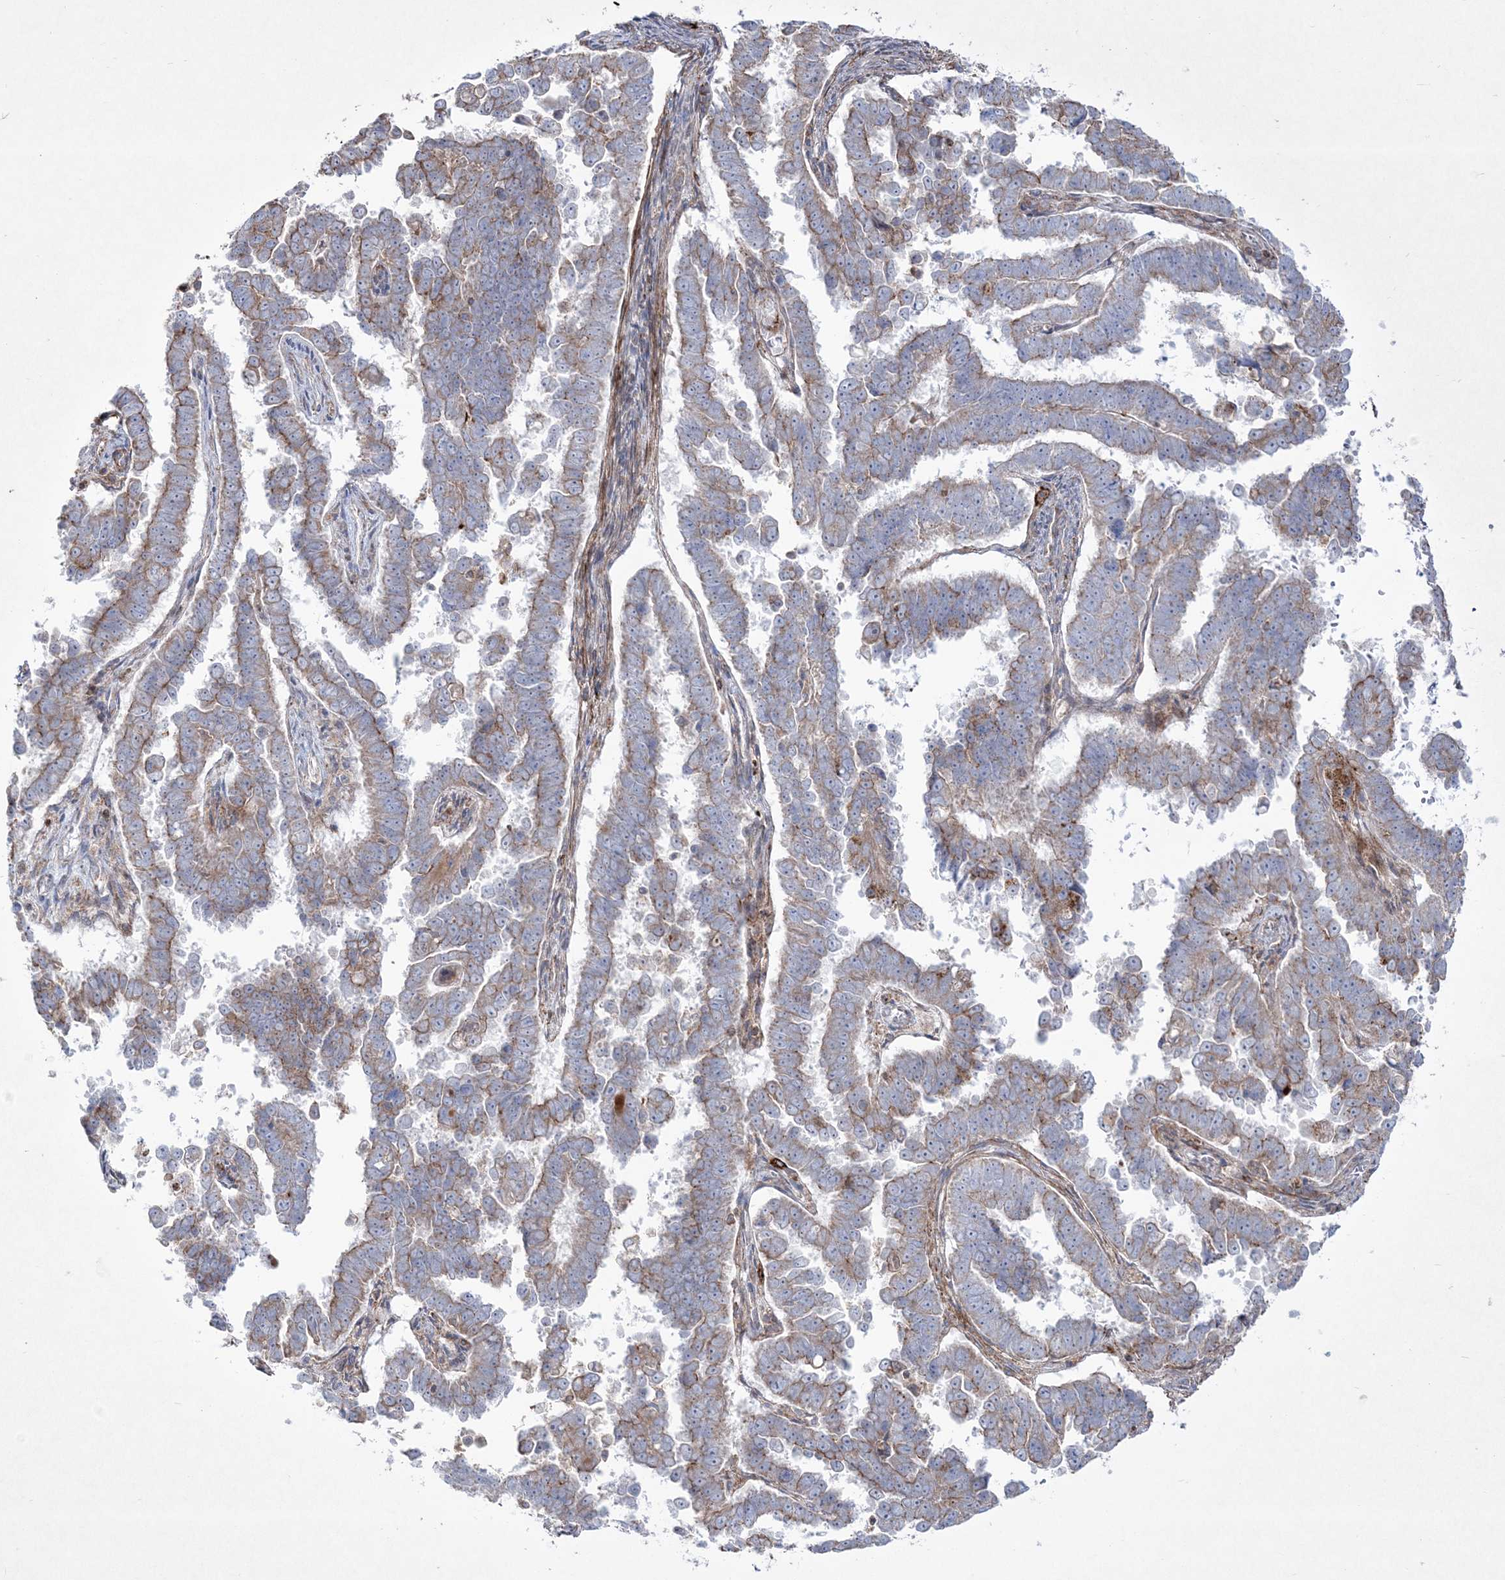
{"staining": {"intensity": "weak", "quantity": "25%-75%", "location": "cytoplasmic/membranous"}, "tissue": "endometrial cancer", "cell_type": "Tumor cells", "image_type": "cancer", "snomed": [{"axis": "morphology", "description": "Adenocarcinoma, NOS"}, {"axis": "topography", "description": "Endometrium"}], "caption": "Adenocarcinoma (endometrial) was stained to show a protein in brown. There is low levels of weak cytoplasmic/membranous staining in approximately 25%-75% of tumor cells.", "gene": "RICTOR", "patient": {"sex": "female", "age": 75}}